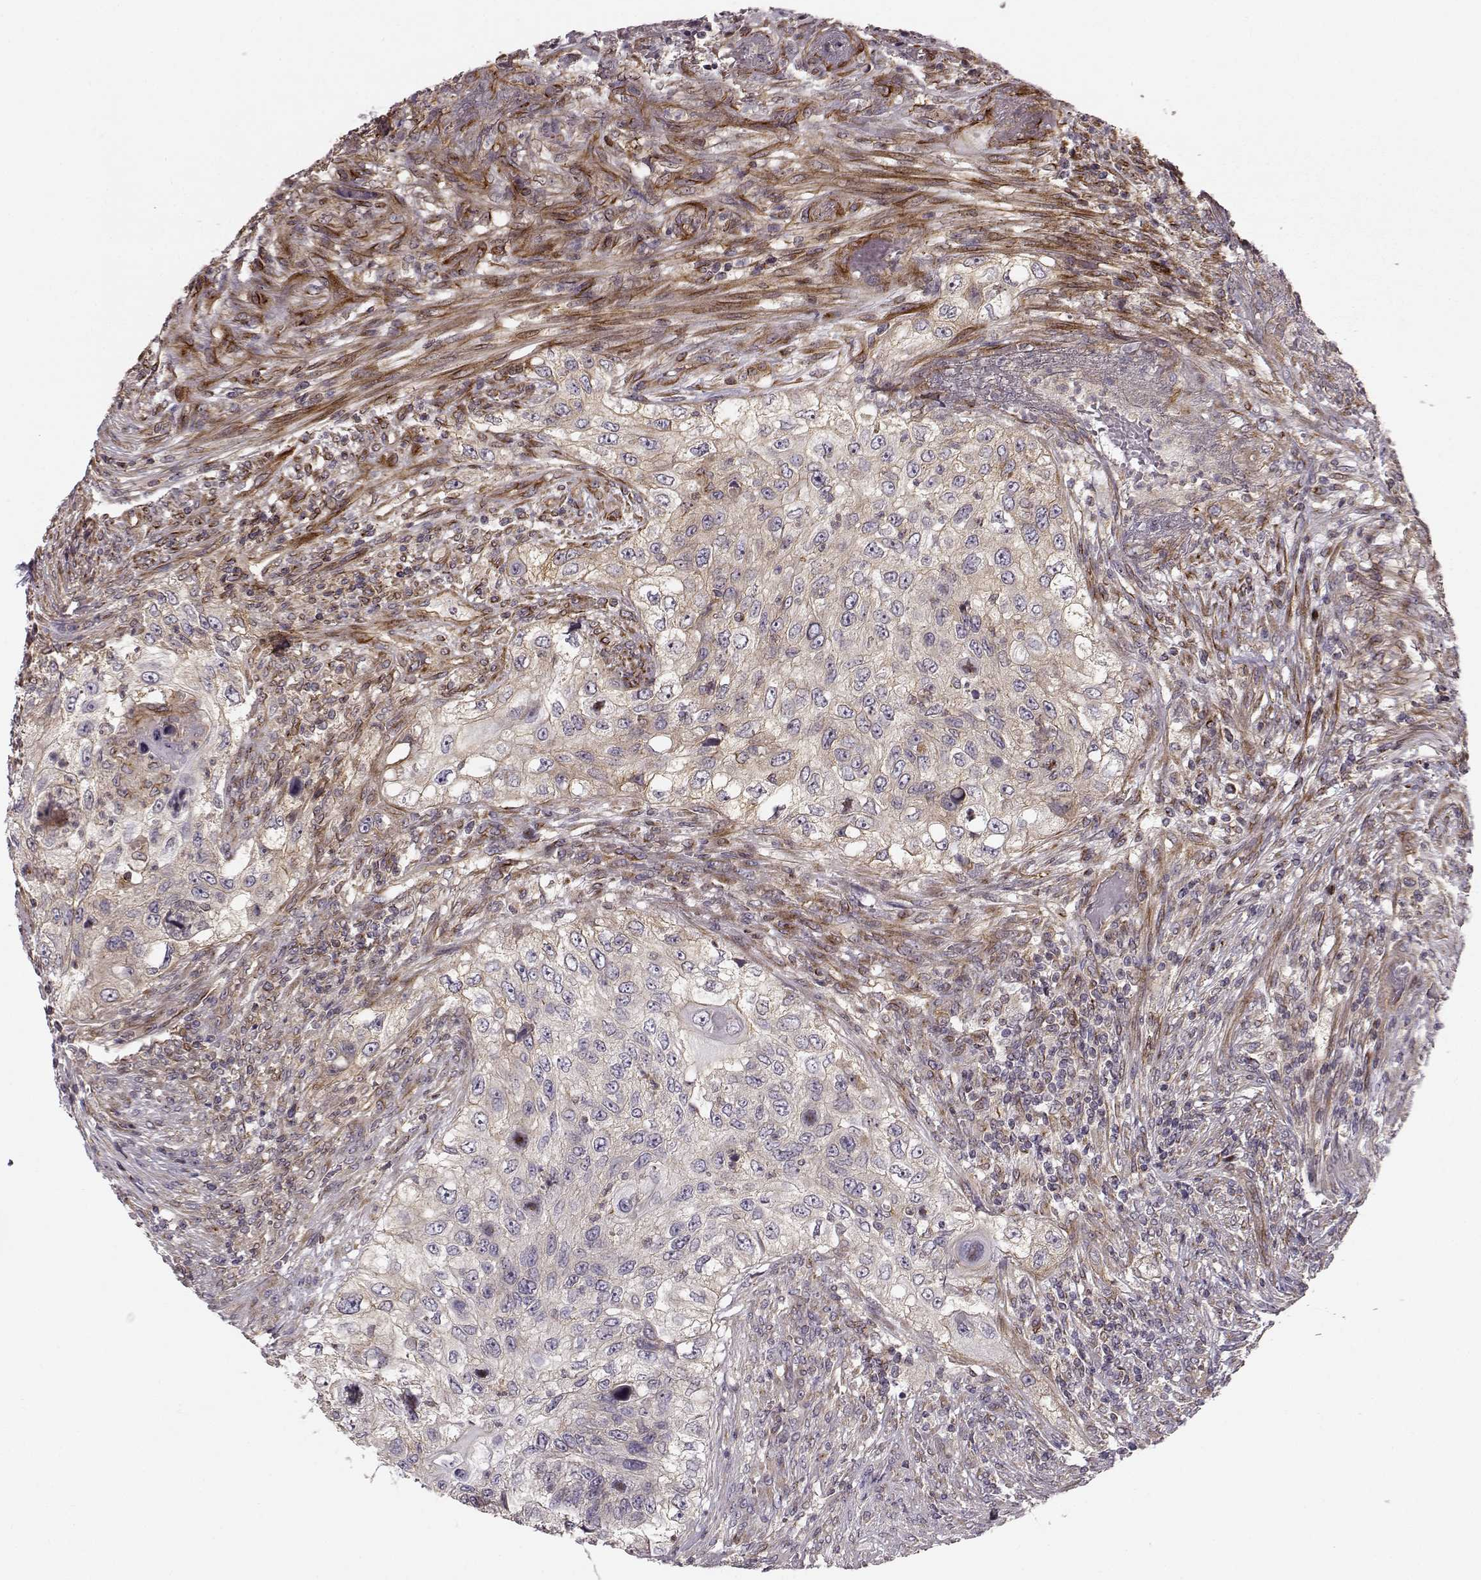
{"staining": {"intensity": "weak", "quantity": "25%-75%", "location": "cytoplasmic/membranous"}, "tissue": "urothelial cancer", "cell_type": "Tumor cells", "image_type": "cancer", "snomed": [{"axis": "morphology", "description": "Urothelial carcinoma, High grade"}, {"axis": "topography", "description": "Urinary bladder"}], "caption": "Urothelial cancer stained for a protein exhibits weak cytoplasmic/membranous positivity in tumor cells. The staining was performed using DAB, with brown indicating positive protein expression. Nuclei are stained blue with hematoxylin.", "gene": "MTR", "patient": {"sex": "female", "age": 60}}